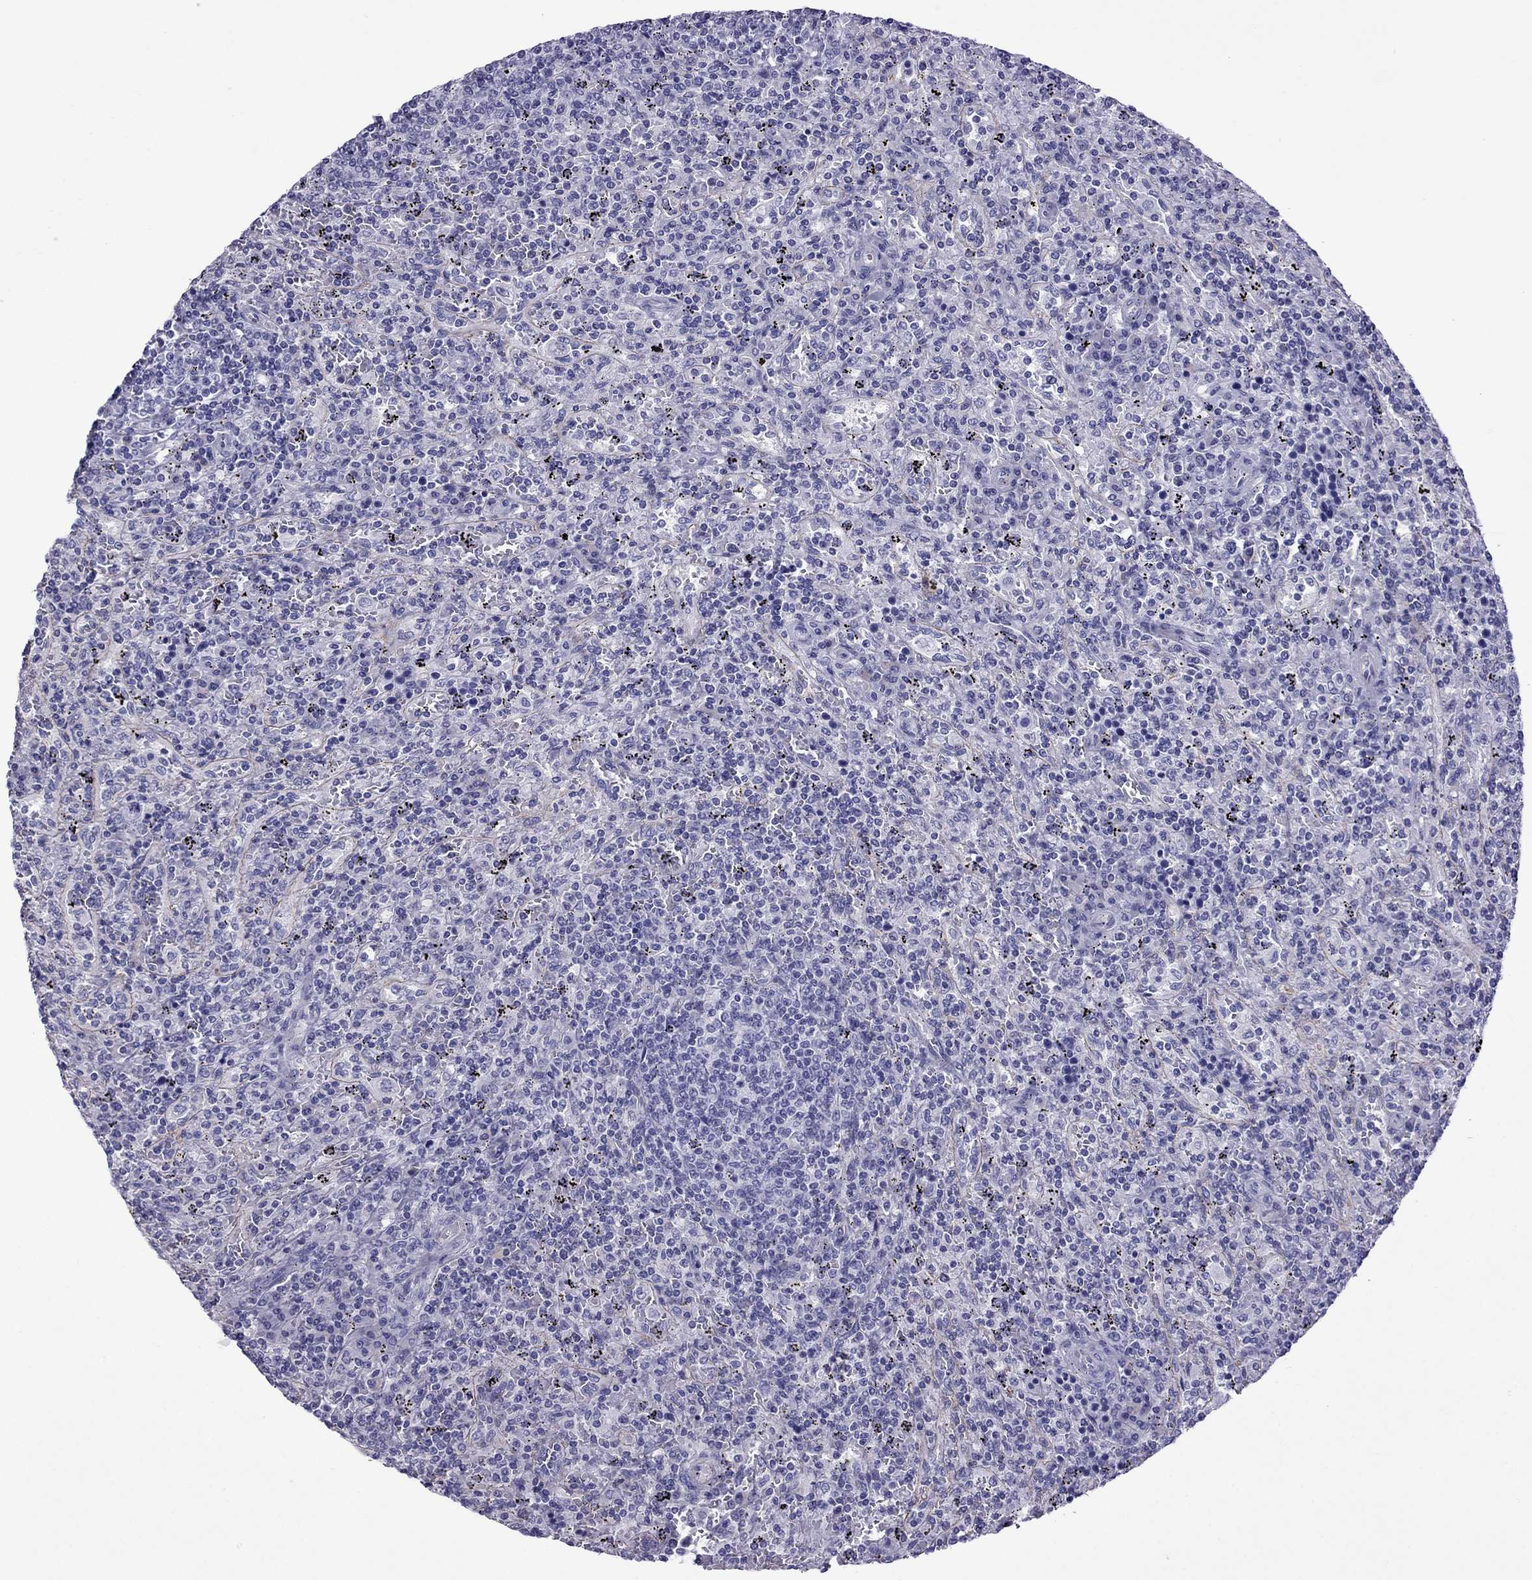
{"staining": {"intensity": "negative", "quantity": "none", "location": "none"}, "tissue": "lymphoma", "cell_type": "Tumor cells", "image_type": "cancer", "snomed": [{"axis": "morphology", "description": "Malignant lymphoma, non-Hodgkin's type, Low grade"}, {"axis": "topography", "description": "Spleen"}], "caption": "Tumor cells show no significant protein staining in lymphoma. (DAB immunohistochemistry (IHC) with hematoxylin counter stain).", "gene": "MYL11", "patient": {"sex": "male", "age": 62}}